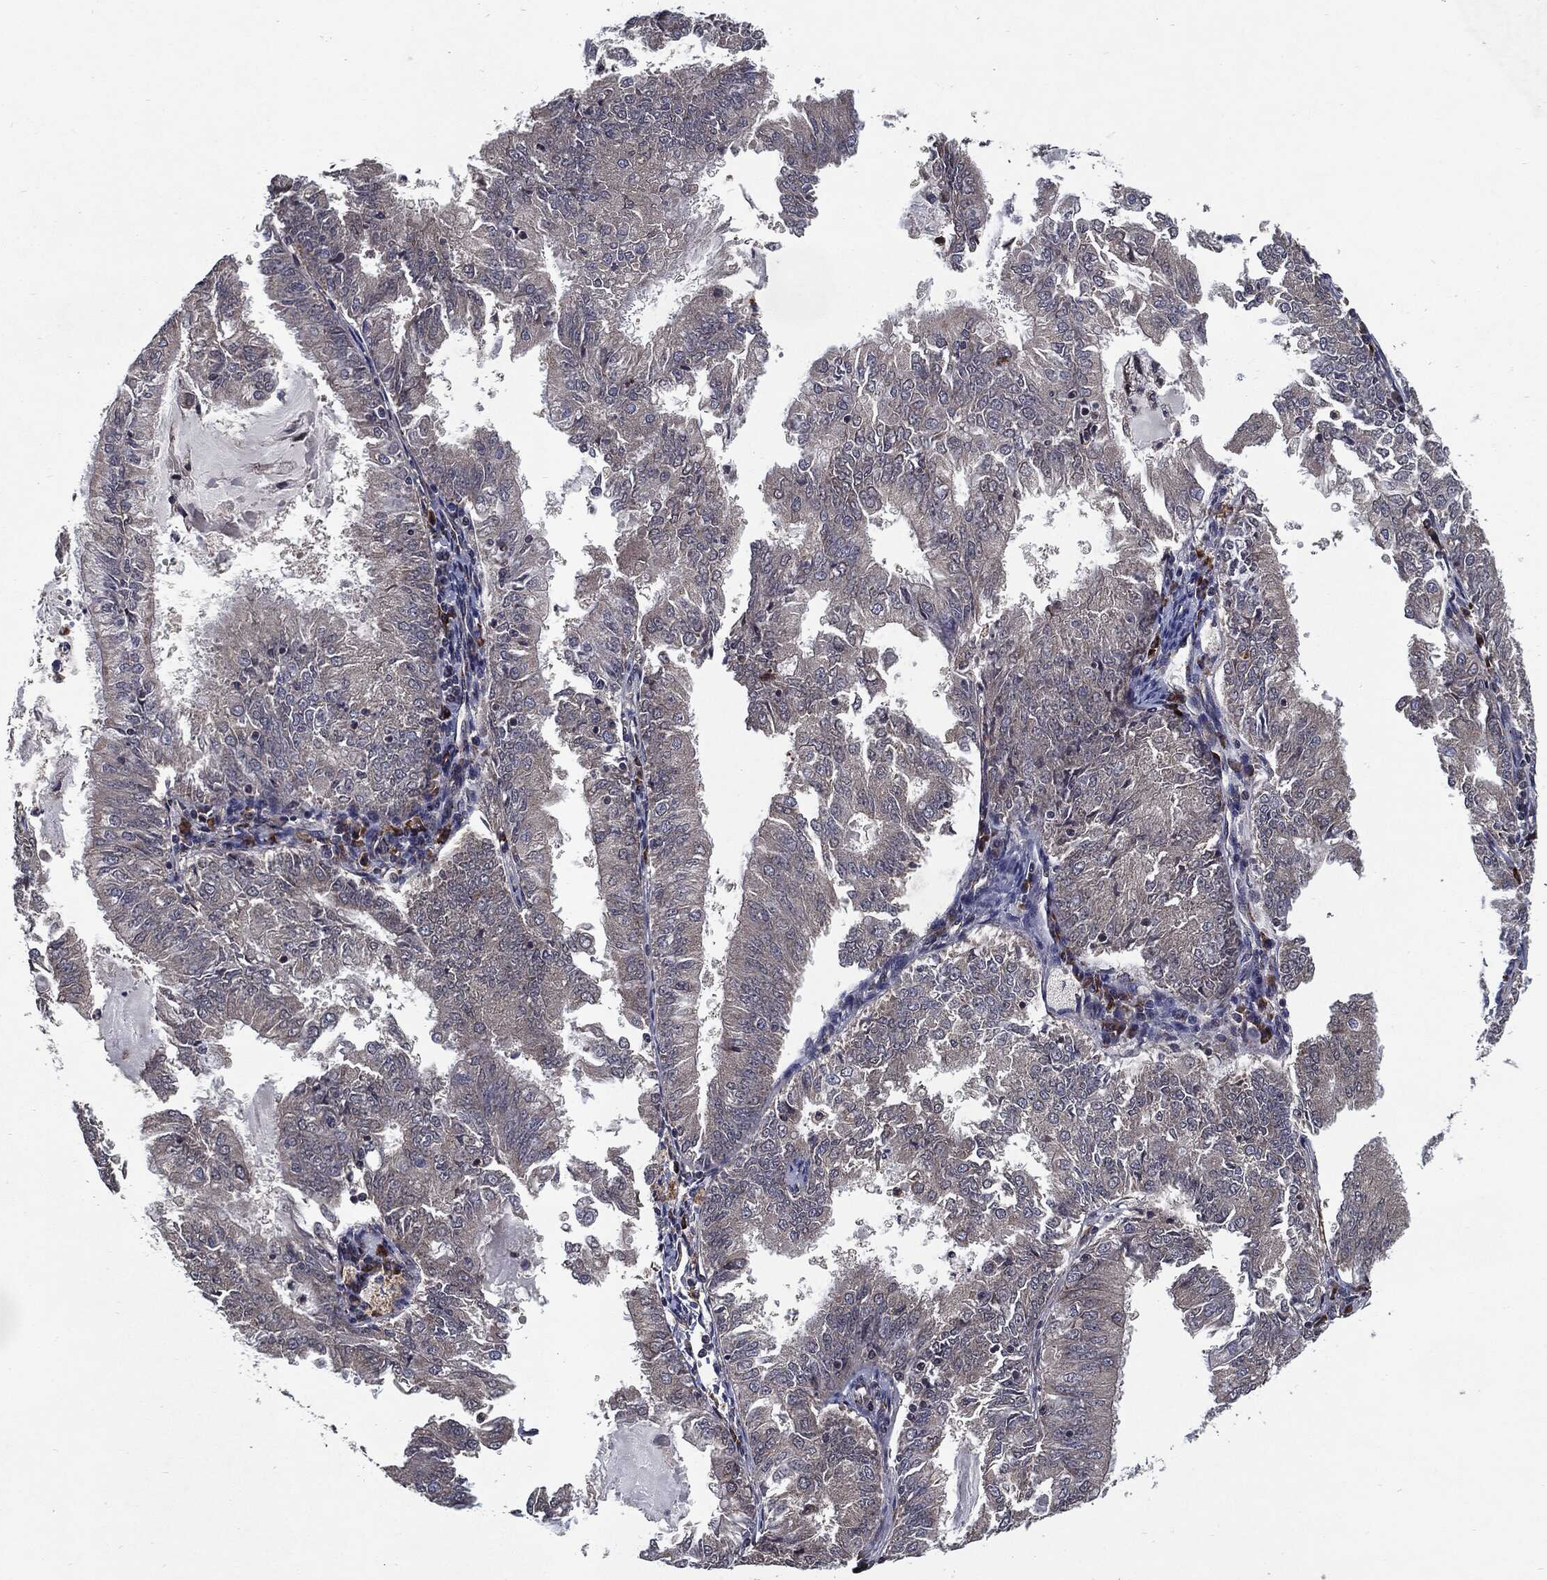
{"staining": {"intensity": "negative", "quantity": "none", "location": "none"}, "tissue": "endometrial cancer", "cell_type": "Tumor cells", "image_type": "cancer", "snomed": [{"axis": "morphology", "description": "Adenocarcinoma, NOS"}, {"axis": "topography", "description": "Endometrium"}], "caption": "The IHC photomicrograph has no significant positivity in tumor cells of endometrial cancer (adenocarcinoma) tissue. (Stains: DAB (3,3'-diaminobenzidine) IHC with hematoxylin counter stain, Microscopy: brightfield microscopy at high magnification).", "gene": "HDAC5", "patient": {"sex": "female", "age": 57}}